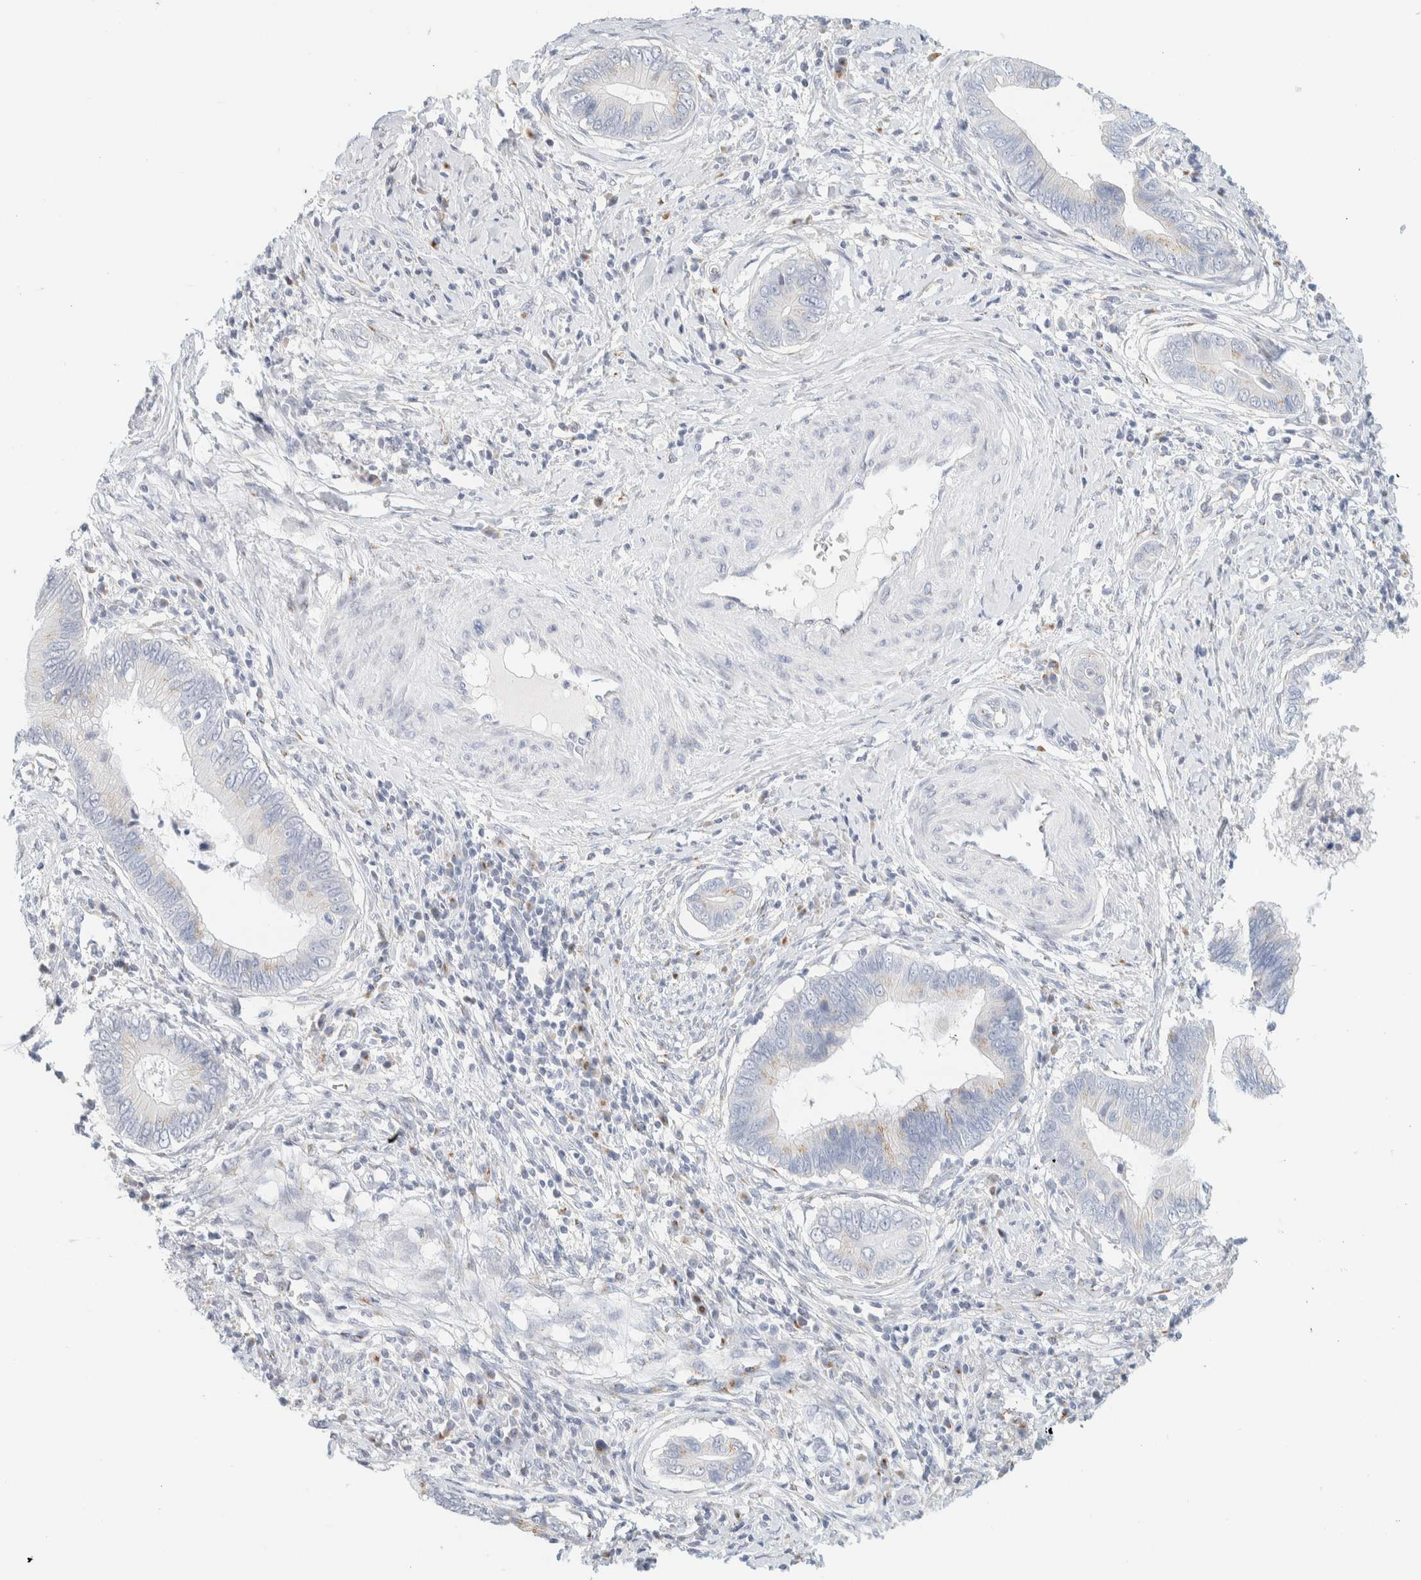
{"staining": {"intensity": "weak", "quantity": "<25%", "location": "cytoplasmic/membranous"}, "tissue": "cervical cancer", "cell_type": "Tumor cells", "image_type": "cancer", "snomed": [{"axis": "morphology", "description": "Adenocarcinoma, NOS"}, {"axis": "topography", "description": "Cervix"}], "caption": "The image reveals no significant expression in tumor cells of adenocarcinoma (cervical).", "gene": "SPNS3", "patient": {"sex": "female", "age": 44}}